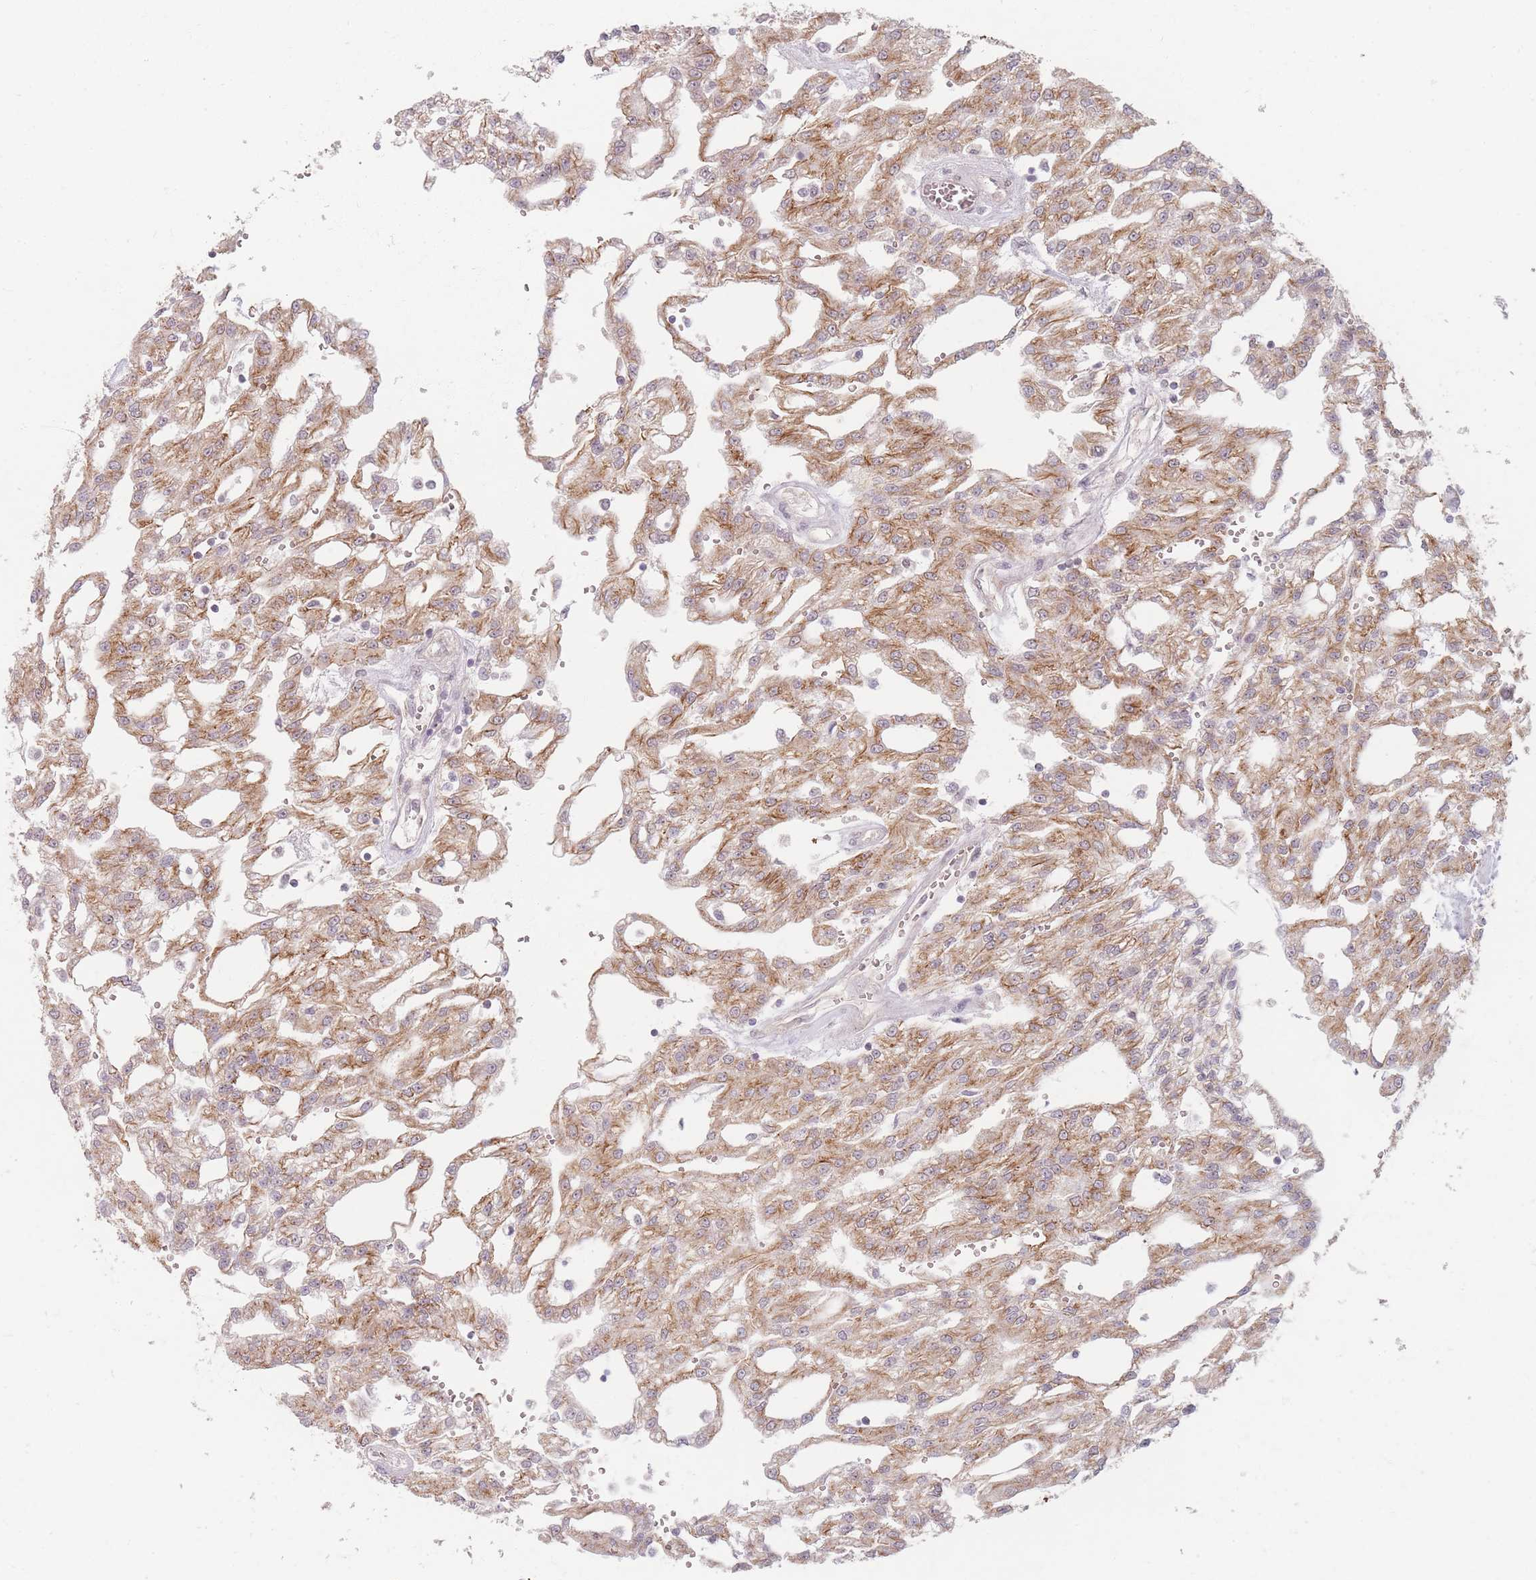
{"staining": {"intensity": "moderate", "quantity": ">75%", "location": "cytoplasmic/membranous"}, "tissue": "renal cancer", "cell_type": "Tumor cells", "image_type": "cancer", "snomed": [{"axis": "morphology", "description": "Adenocarcinoma, NOS"}, {"axis": "topography", "description": "Kidney"}], "caption": "Protein staining demonstrates moderate cytoplasmic/membranous expression in about >75% of tumor cells in adenocarcinoma (renal).", "gene": "GABRA6", "patient": {"sex": "male", "age": 63}}